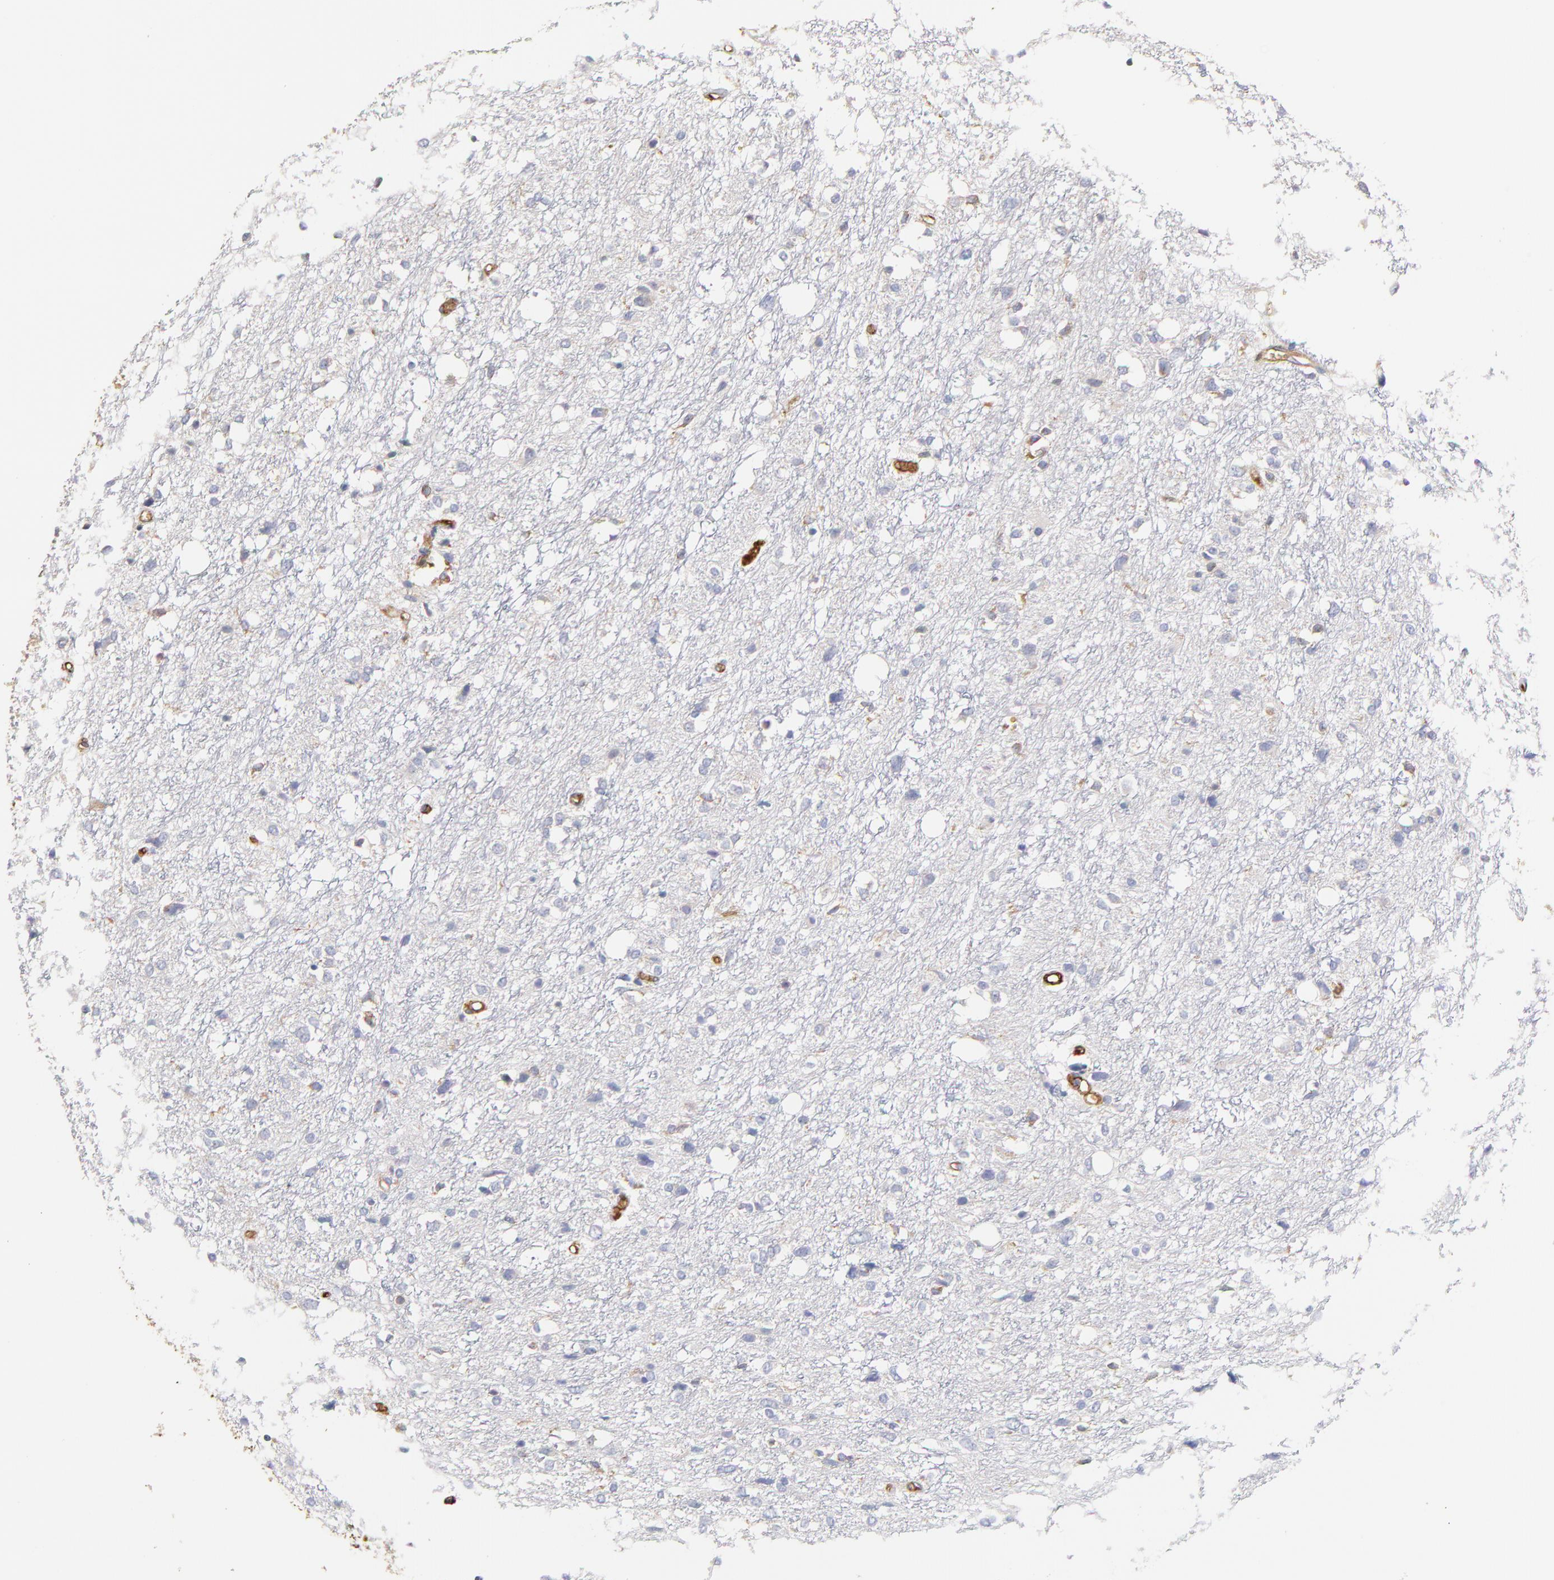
{"staining": {"intensity": "moderate", "quantity": "<25%", "location": "cytoplasmic/membranous"}, "tissue": "glioma", "cell_type": "Tumor cells", "image_type": "cancer", "snomed": [{"axis": "morphology", "description": "Glioma, malignant, High grade"}, {"axis": "topography", "description": "Brain"}], "caption": "Immunohistochemistry (IHC) image of human glioma stained for a protein (brown), which demonstrates low levels of moderate cytoplasmic/membranous positivity in approximately <25% of tumor cells.", "gene": "CD2AP", "patient": {"sex": "female", "age": 59}}